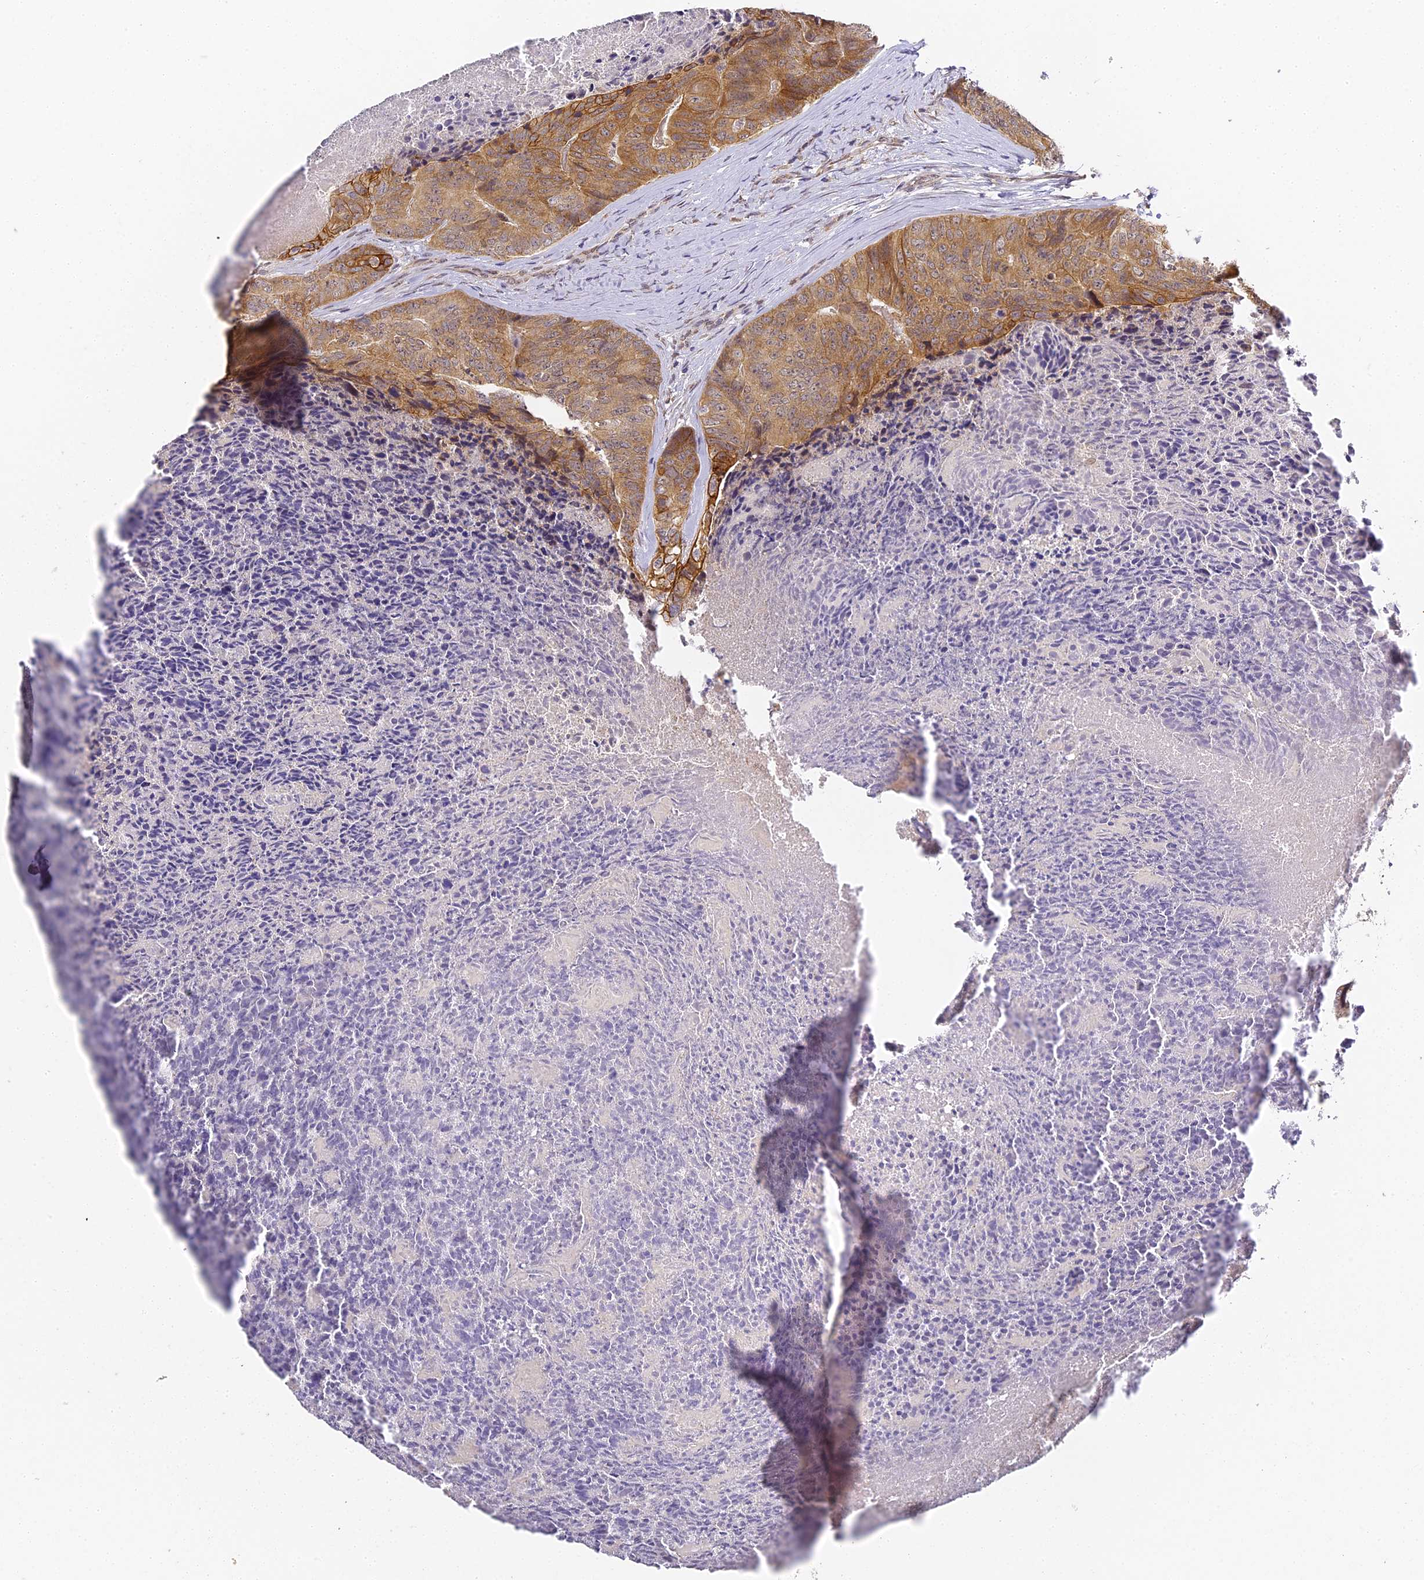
{"staining": {"intensity": "strong", "quantity": "25%-75%", "location": "cytoplasmic/membranous"}, "tissue": "colorectal cancer", "cell_type": "Tumor cells", "image_type": "cancer", "snomed": [{"axis": "morphology", "description": "Adenocarcinoma, NOS"}, {"axis": "topography", "description": "Colon"}], "caption": "Adenocarcinoma (colorectal) tissue displays strong cytoplasmic/membranous expression in approximately 25%-75% of tumor cells", "gene": "DNAAF10", "patient": {"sex": "female", "age": 67}}